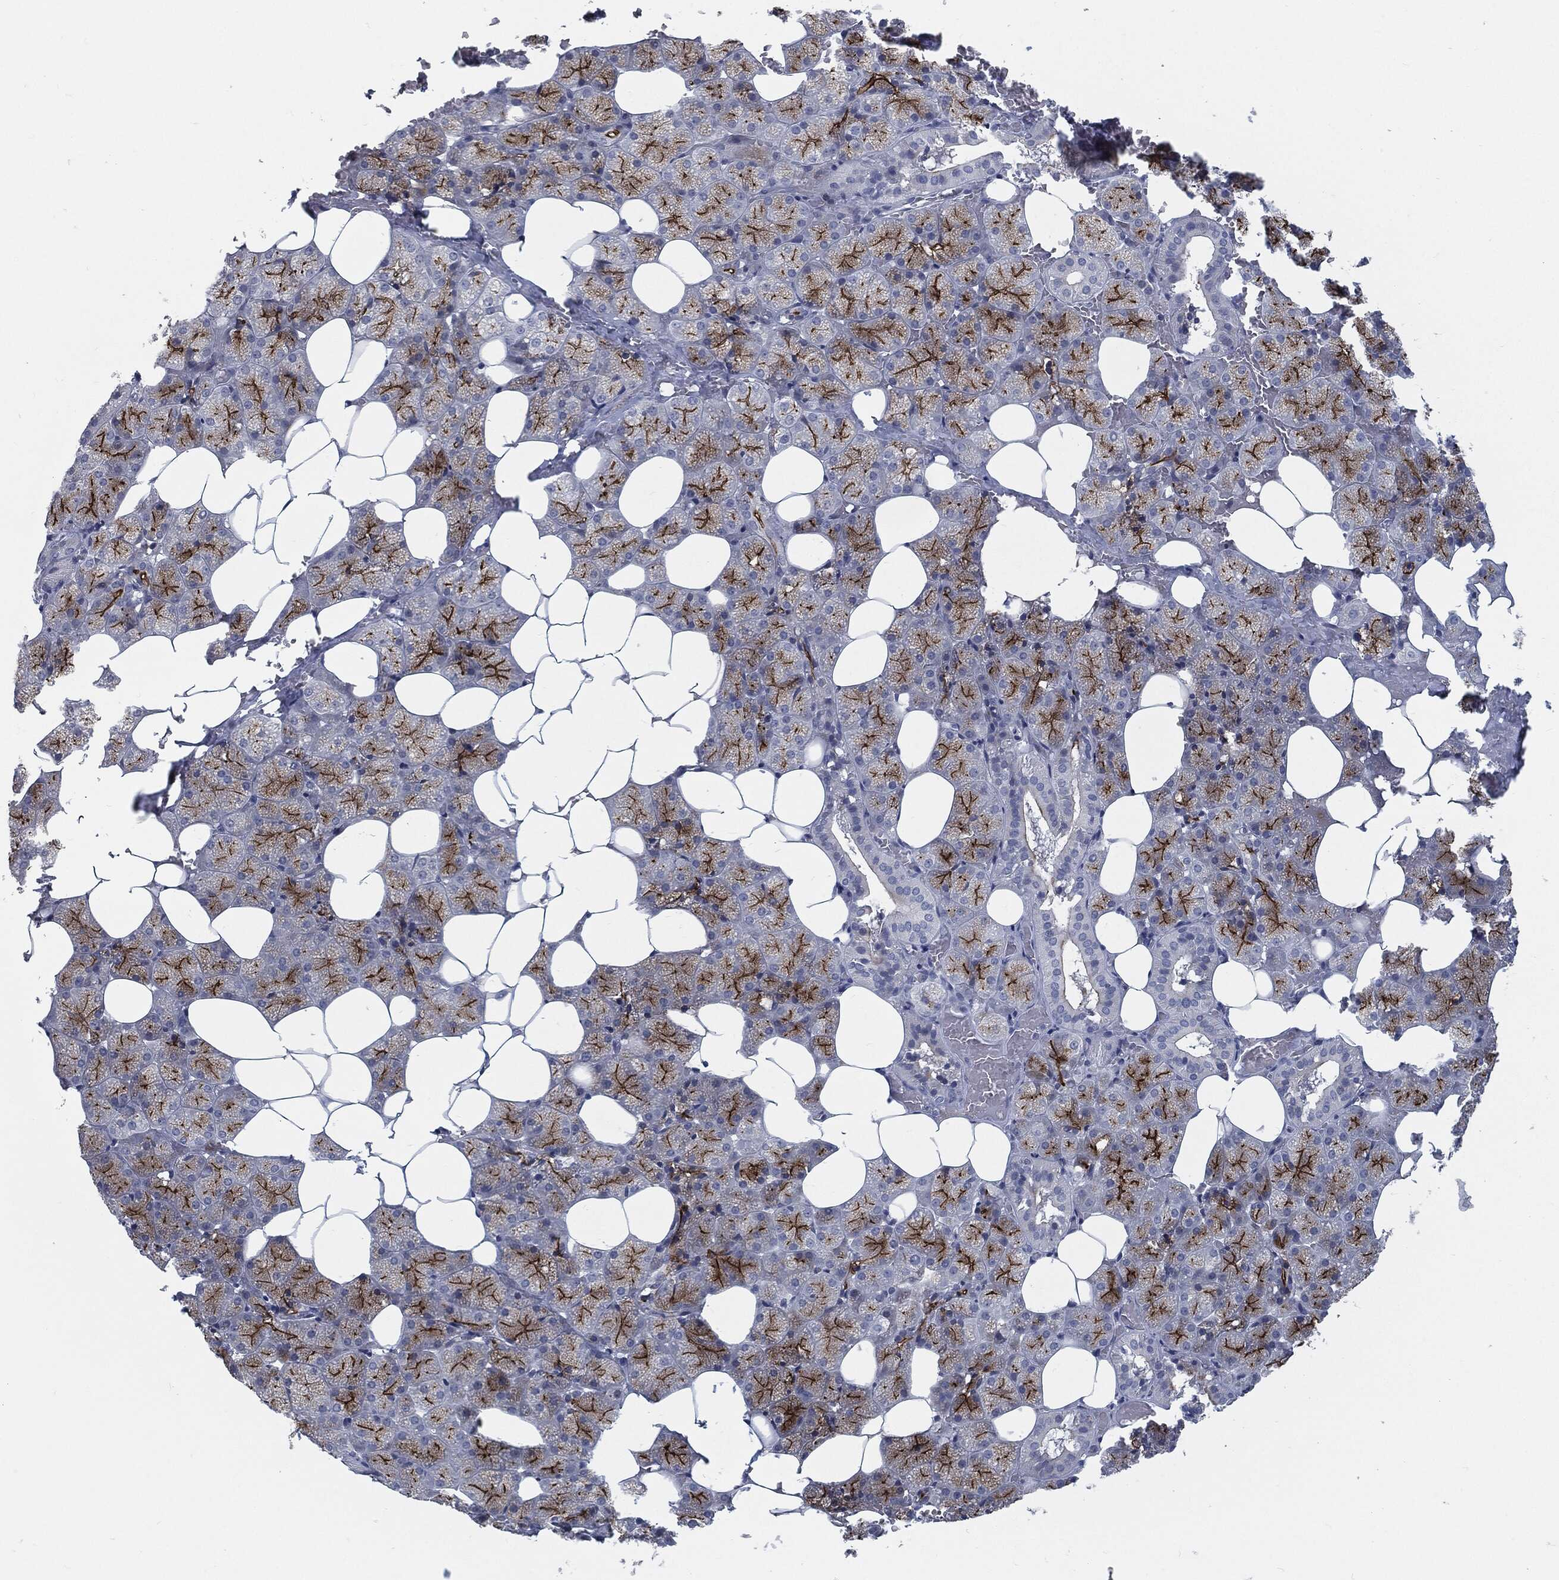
{"staining": {"intensity": "strong", "quantity": ">75%", "location": "cytoplasmic/membranous"}, "tissue": "salivary gland", "cell_type": "Glandular cells", "image_type": "normal", "snomed": [{"axis": "morphology", "description": "Normal tissue, NOS"}, {"axis": "topography", "description": "Salivary gland"}], "caption": "Protein expression analysis of unremarkable salivary gland demonstrates strong cytoplasmic/membranous positivity in approximately >75% of glandular cells.", "gene": "PROM1", "patient": {"sex": "male", "age": 38}}